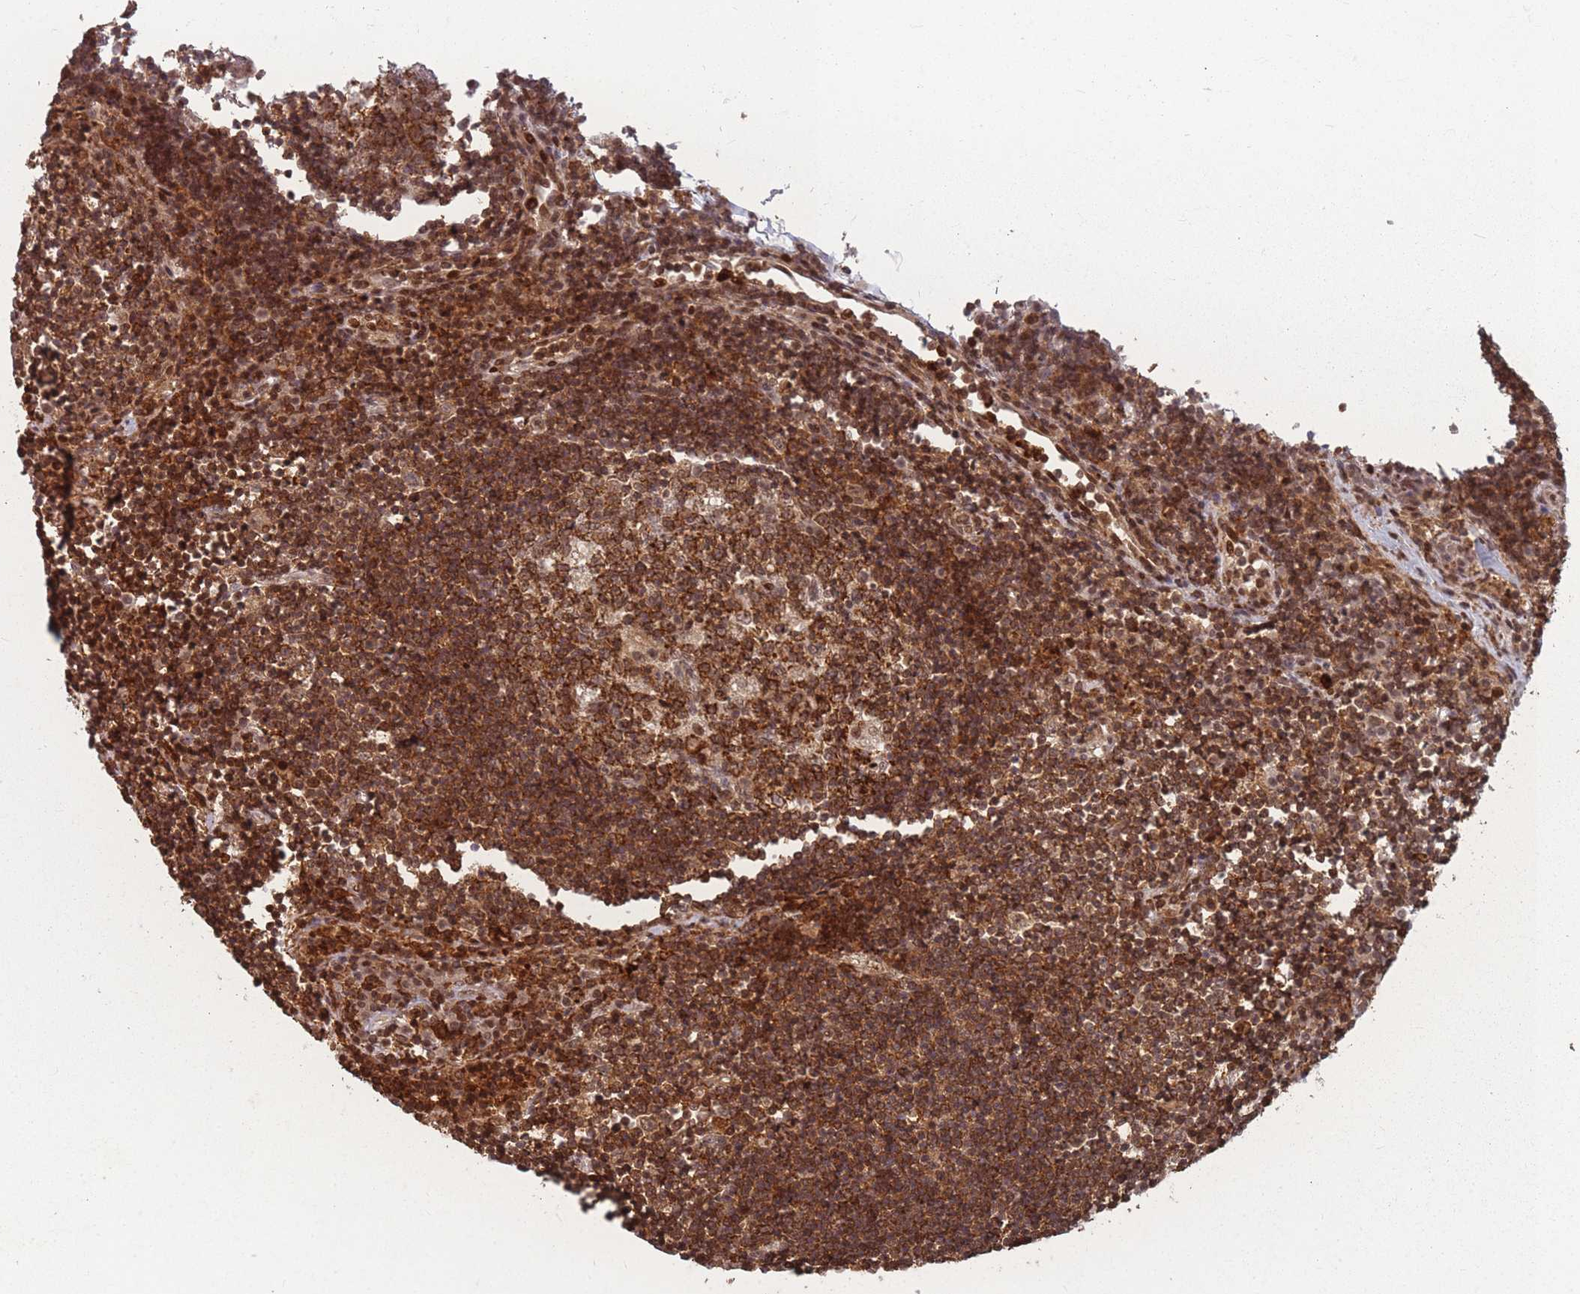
{"staining": {"intensity": "strong", "quantity": ">75%", "location": "cytoplasmic/membranous,nuclear"}, "tissue": "lymph node", "cell_type": "Germinal center cells", "image_type": "normal", "snomed": [{"axis": "morphology", "description": "Normal tissue, NOS"}, {"axis": "topography", "description": "Lymph node"}], "caption": "Human lymph node stained for a protein (brown) displays strong cytoplasmic/membranous,nuclear positive positivity in about >75% of germinal center cells.", "gene": "WDR55", "patient": {"sex": "female", "age": 53}}